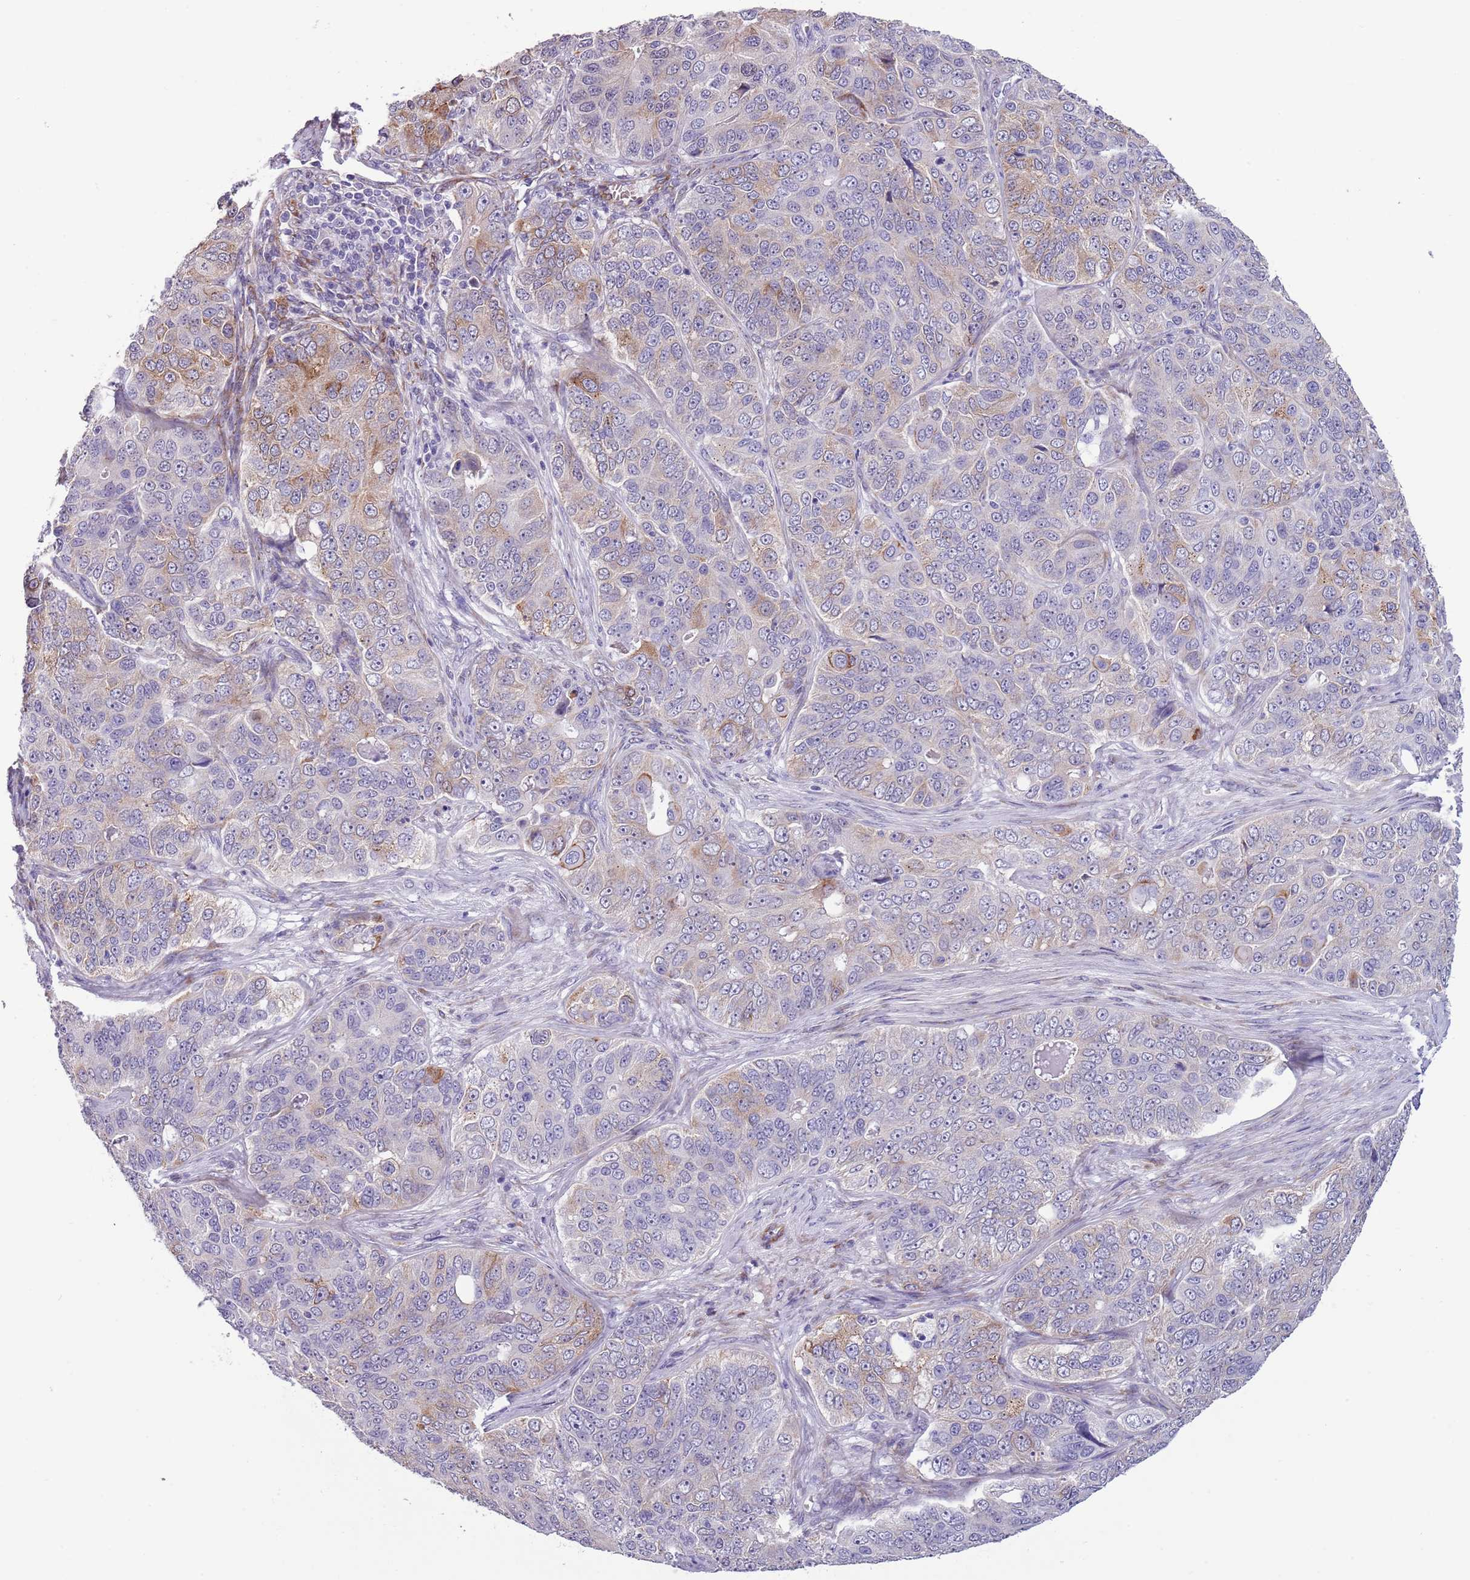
{"staining": {"intensity": "moderate", "quantity": "<25%", "location": "cytoplasmic/membranous"}, "tissue": "ovarian cancer", "cell_type": "Tumor cells", "image_type": "cancer", "snomed": [{"axis": "morphology", "description": "Carcinoma, endometroid"}, {"axis": "topography", "description": "Ovary"}], "caption": "An IHC histopathology image of tumor tissue is shown. Protein staining in brown highlights moderate cytoplasmic/membranous positivity in ovarian endometroid carcinoma within tumor cells.", "gene": "MRPL32", "patient": {"sex": "female", "age": 51}}